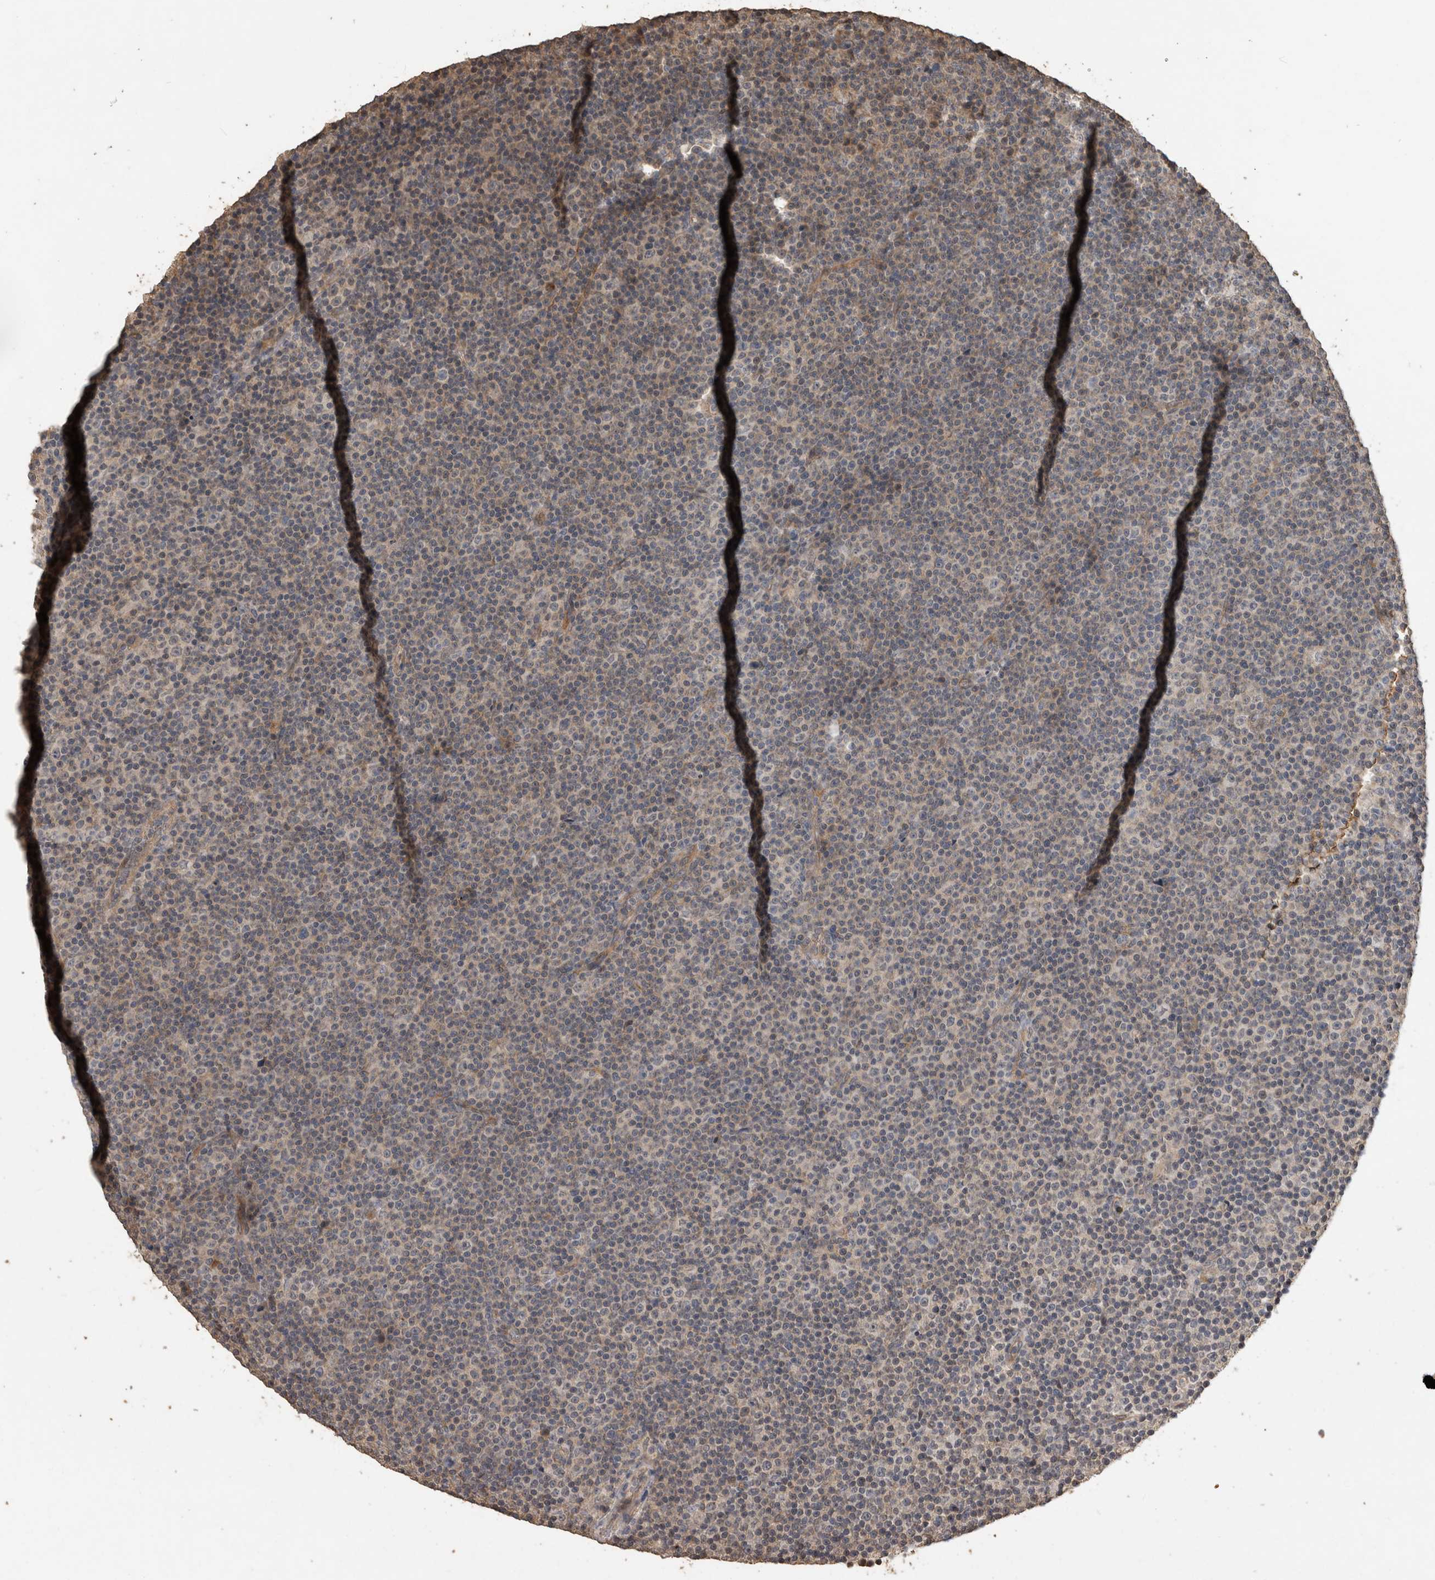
{"staining": {"intensity": "weak", "quantity": "<25%", "location": "cytoplasmic/membranous"}, "tissue": "lymphoma", "cell_type": "Tumor cells", "image_type": "cancer", "snomed": [{"axis": "morphology", "description": "Malignant lymphoma, non-Hodgkin's type, Low grade"}, {"axis": "topography", "description": "Lymph node"}], "caption": "The histopathology image shows no significant staining in tumor cells of malignant lymphoma, non-Hodgkin's type (low-grade).", "gene": "RHPN1", "patient": {"sex": "female", "age": 67}}